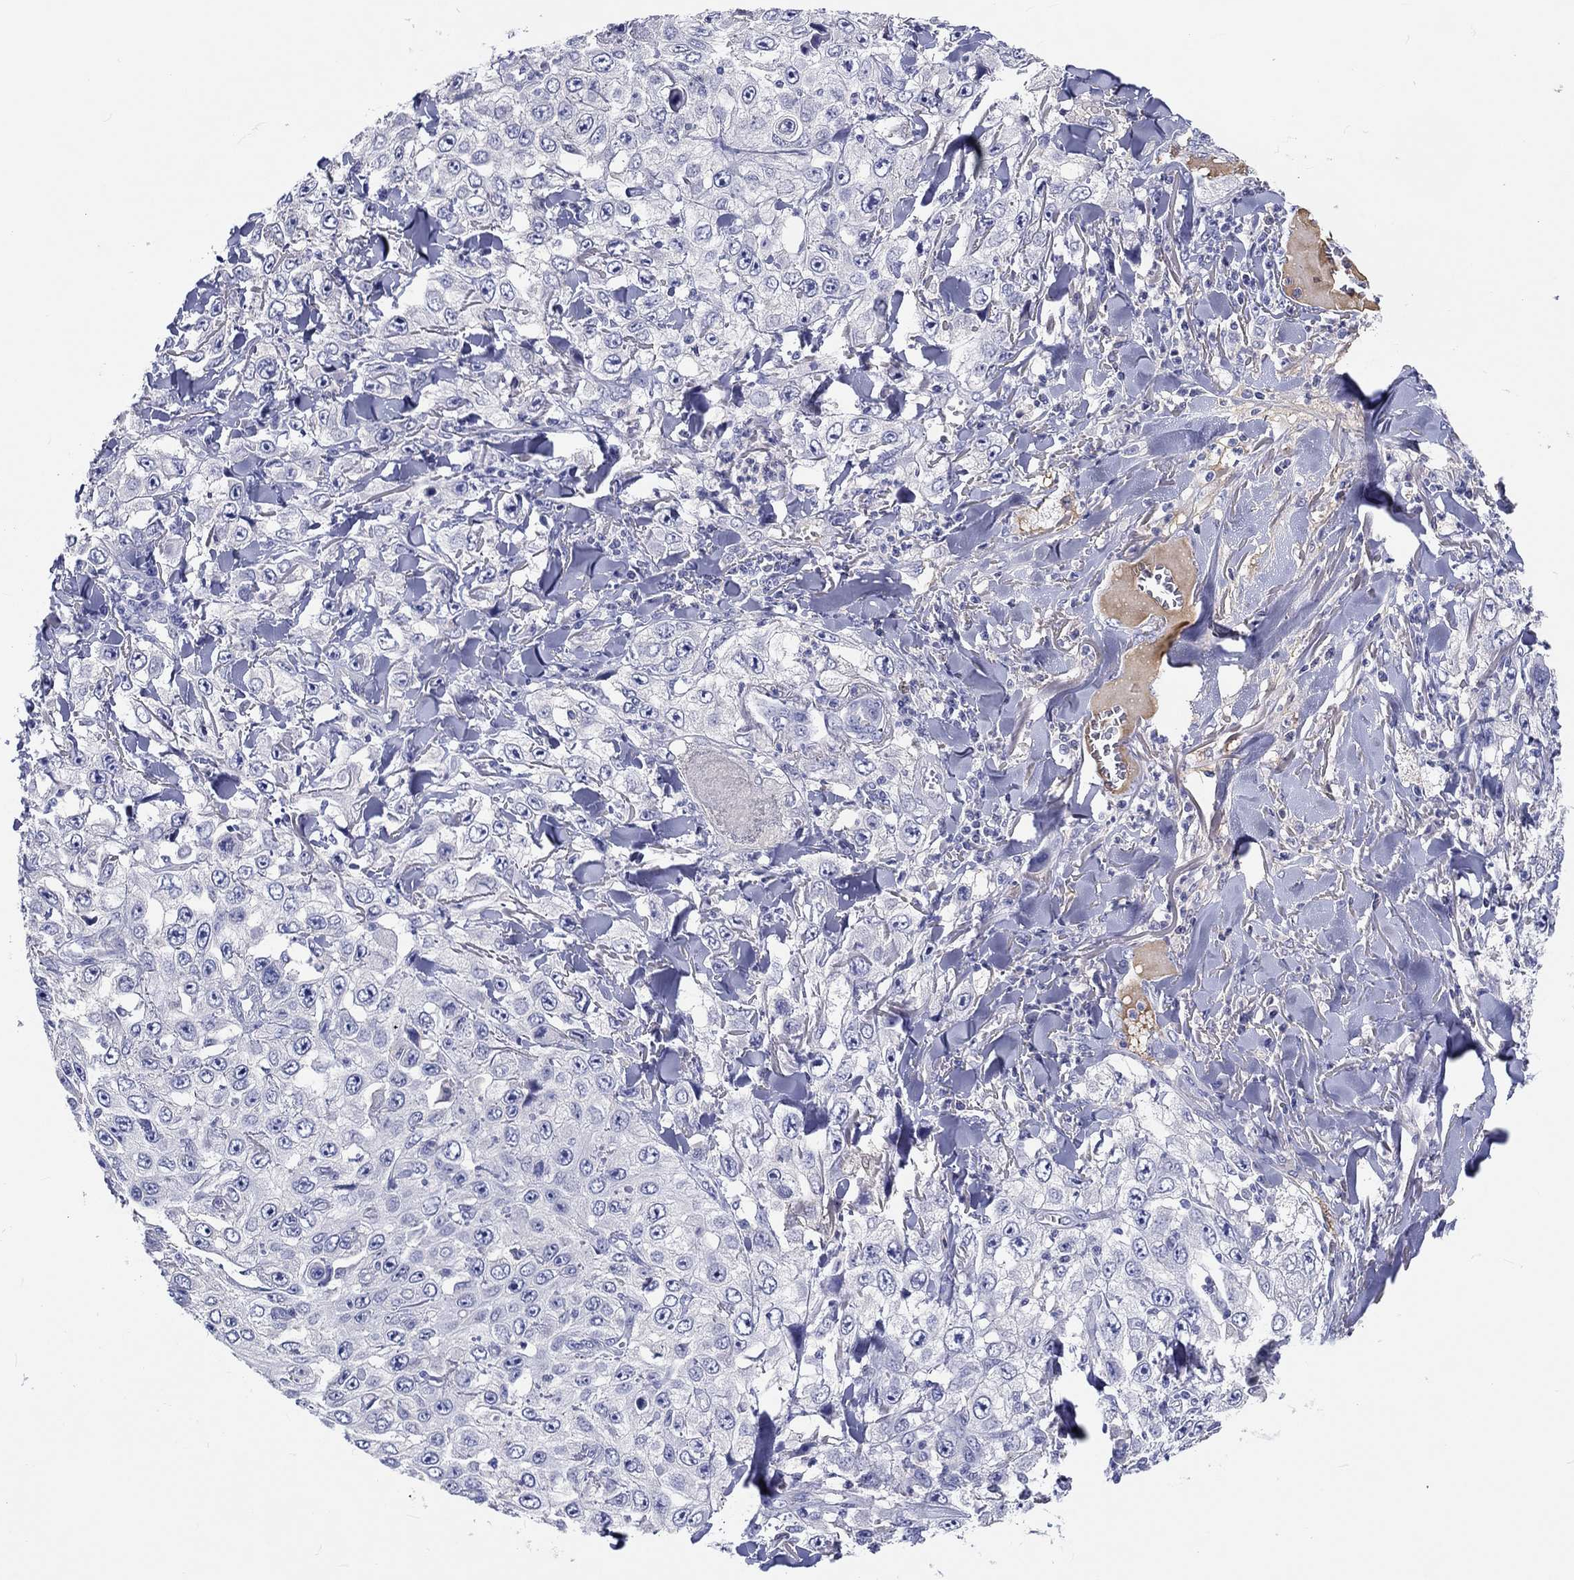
{"staining": {"intensity": "negative", "quantity": "none", "location": "none"}, "tissue": "skin cancer", "cell_type": "Tumor cells", "image_type": "cancer", "snomed": [{"axis": "morphology", "description": "Squamous cell carcinoma, NOS"}, {"axis": "topography", "description": "Skin"}], "caption": "Tumor cells show no significant protein expression in skin cancer.", "gene": "CDY2B", "patient": {"sex": "male", "age": 82}}